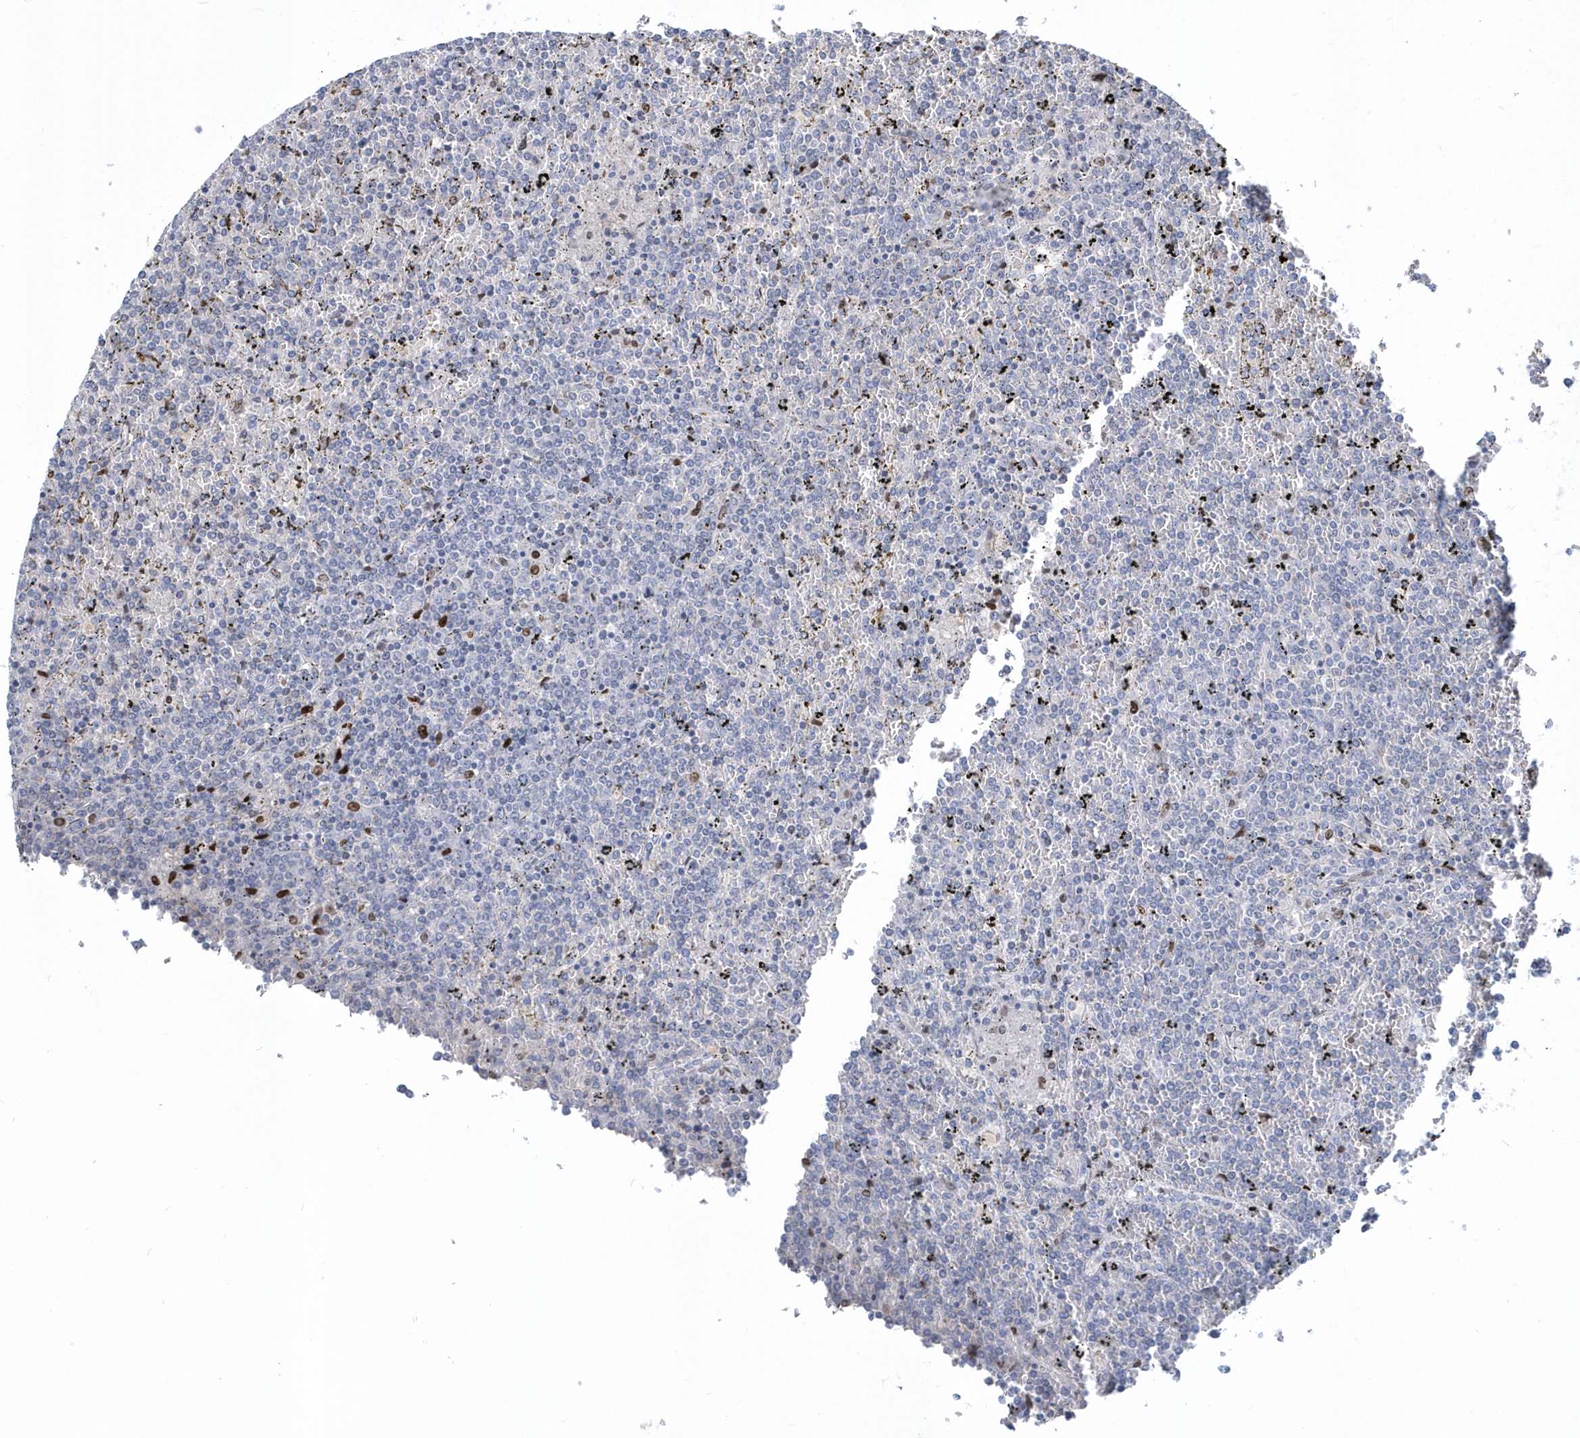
{"staining": {"intensity": "strong", "quantity": "<25%", "location": "nuclear"}, "tissue": "lymphoma", "cell_type": "Tumor cells", "image_type": "cancer", "snomed": [{"axis": "morphology", "description": "Malignant lymphoma, non-Hodgkin's type, Low grade"}, {"axis": "topography", "description": "Spleen"}], "caption": "Malignant lymphoma, non-Hodgkin's type (low-grade) stained with DAB (3,3'-diaminobenzidine) immunohistochemistry reveals medium levels of strong nuclear positivity in approximately <25% of tumor cells.", "gene": "MACROH2A2", "patient": {"sex": "female", "age": 19}}